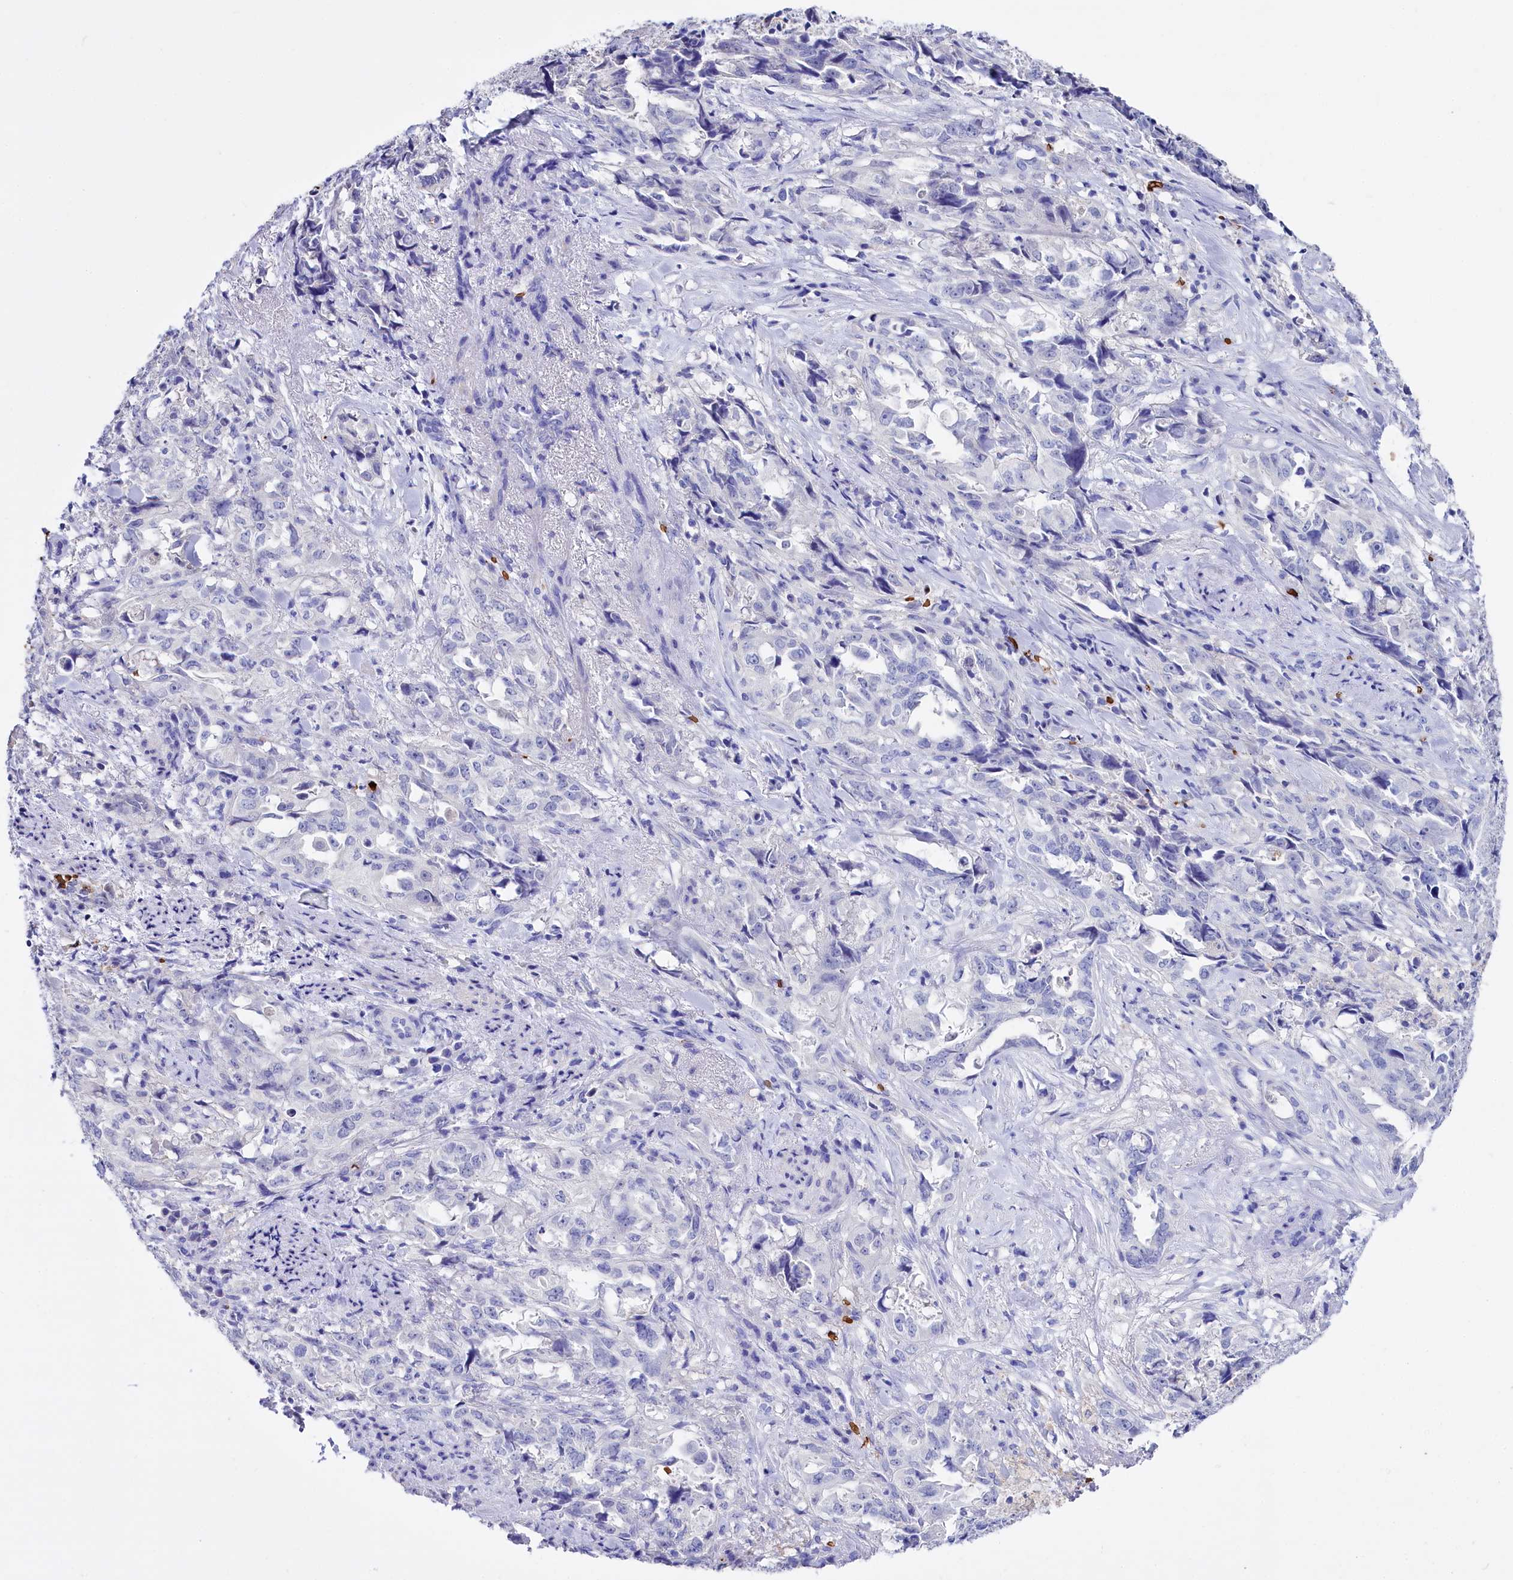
{"staining": {"intensity": "negative", "quantity": "none", "location": "none"}, "tissue": "endometrial cancer", "cell_type": "Tumor cells", "image_type": "cancer", "snomed": [{"axis": "morphology", "description": "Adenocarcinoma, NOS"}, {"axis": "topography", "description": "Endometrium"}], "caption": "Tumor cells are negative for brown protein staining in endometrial cancer (adenocarcinoma).", "gene": "RPUSD3", "patient": {"sex": "female", "age": 65}}